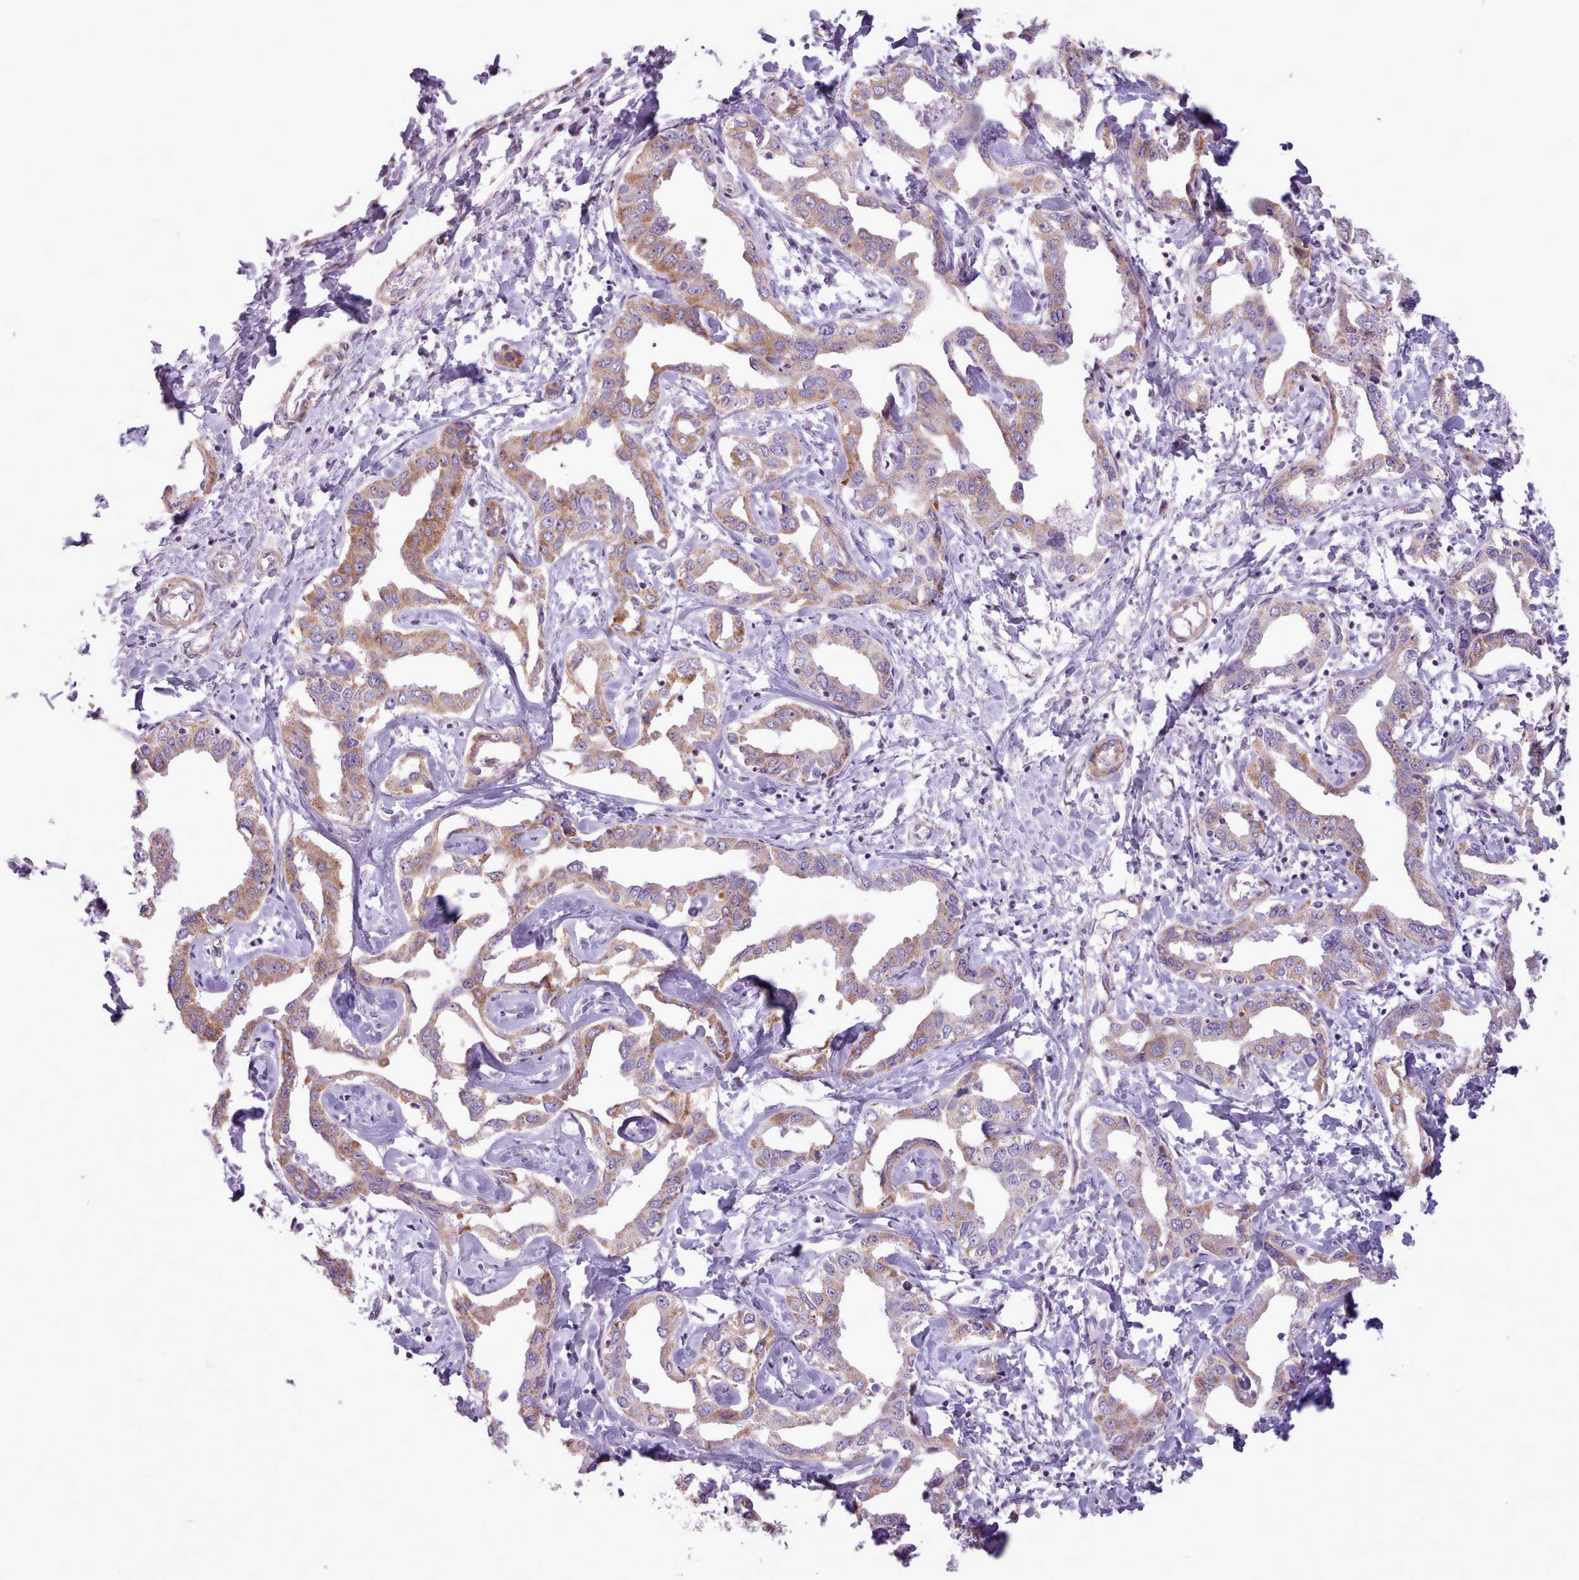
{"staining": {"intensity": "moderate", "quantity": "25%-75%", "location": "cytoplasmic/membranous"}, "tissue": "liver cancer", "cell_type": "Tumor cells", "image_type": "cancer", "snomed": [{"axis": "morphology", "description": "Cholangiocarcinoma"}, {"axis": "topography", "description": "Liver"}], "caption": "IHC staining of liver cholangiocarcinoma, which exhibits medium levels of moderate cytoplasmic/membranous staining in about 25%-75% of tumor cells indicating moderate cytoplasmic/membranous protein positivity. The staining was performed using DAB (brown) for protein detection and nuclei were counterstained in hematoxylin (blue).", "gene": "AVL9", "patient": {"sex": "male", "age": 59}}